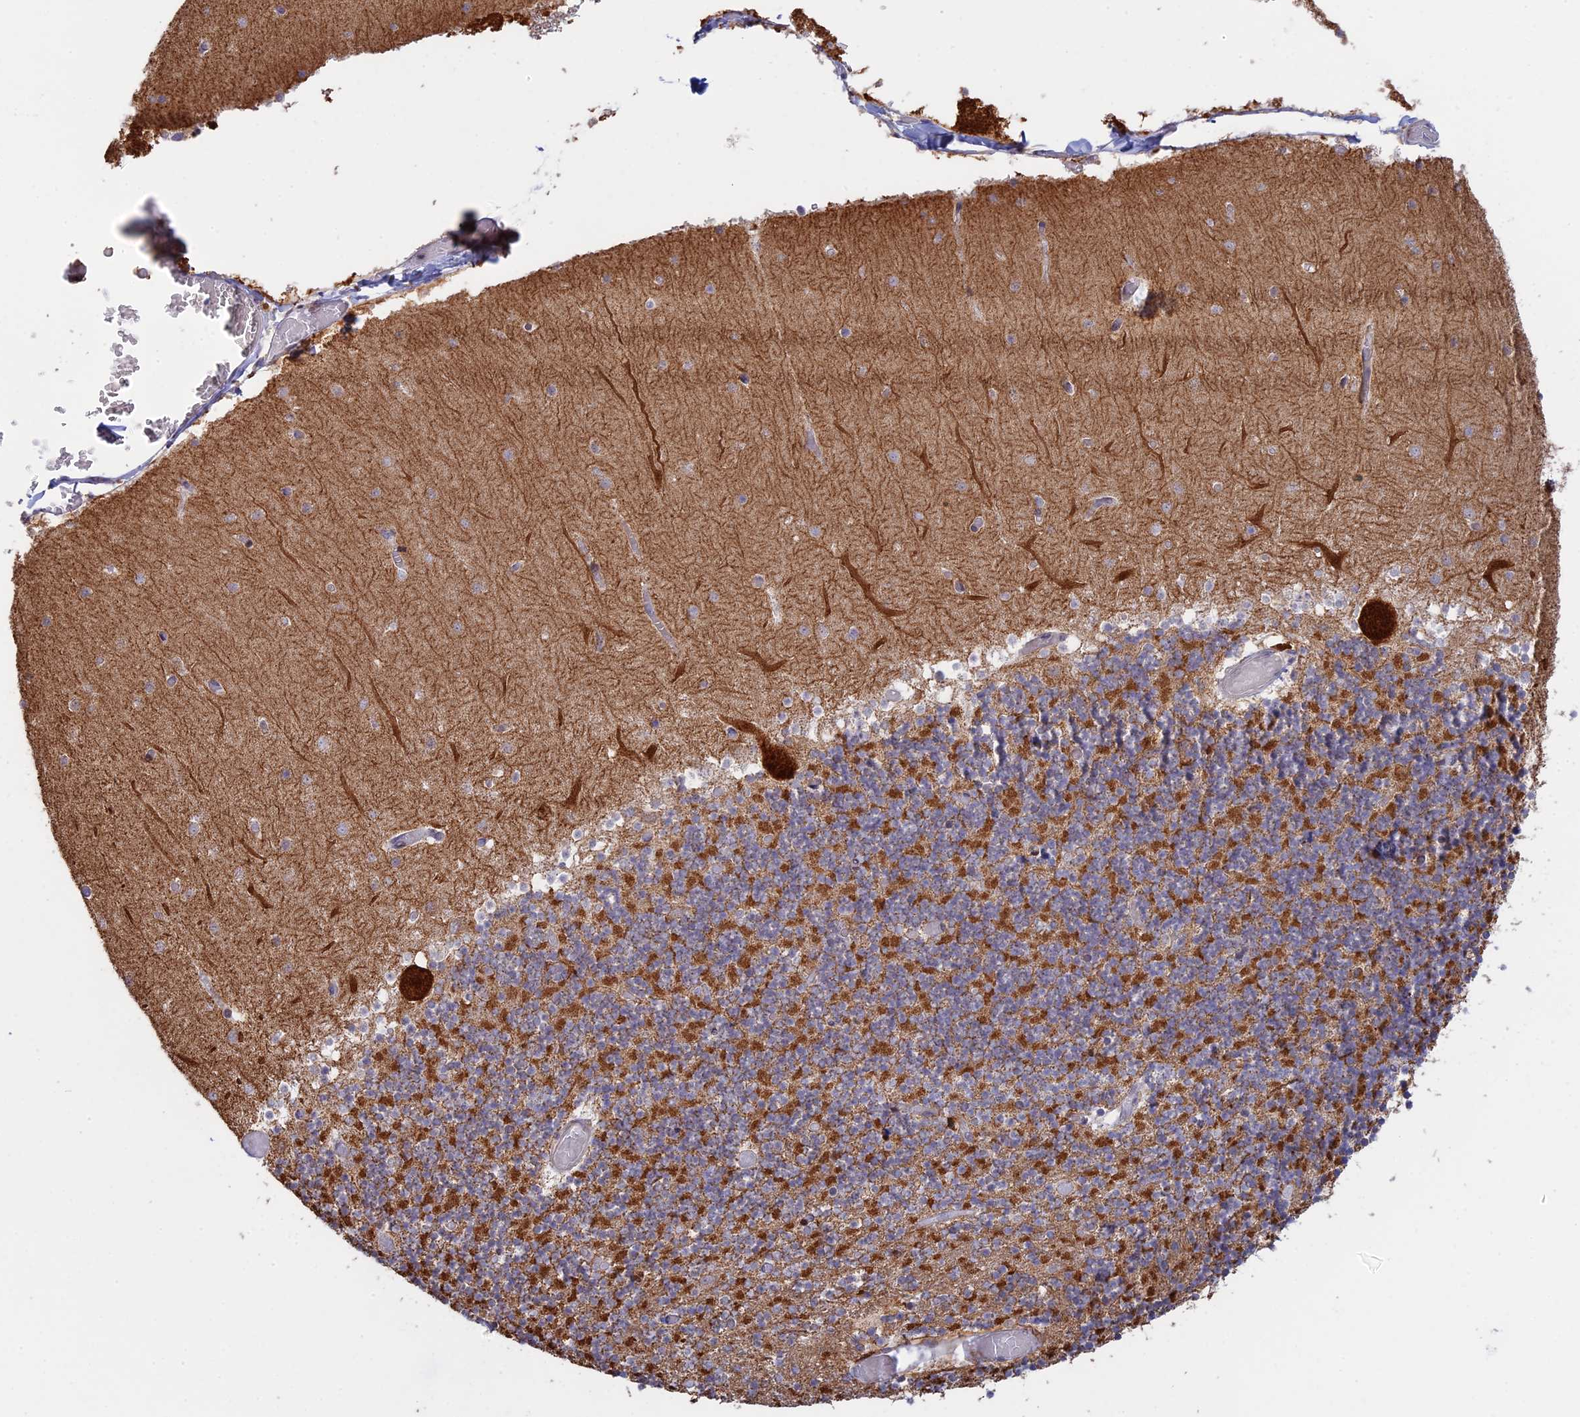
{"staining": {"intensity": "moderate", "quantity": ">75%", "location": "cytoplasmic/membranous"}, "tissue": "cerebellum", "cell_type": "Cells in granular layer", "image_type": "normal", "snomed": [{"axis": "morphology", "description": "Normal tissue, NOS"}, {"axis": "topography", "description": "Cerebellum"}], "caption": "Immunohistochemical staining of benign human cerebellum exhibits medium levels of moderate cytoplasmic/membranous staining in approximately >75% of cells in granular layer.", "gene": "GSKIP", "patient": {"sex": "female", "age": 28}}